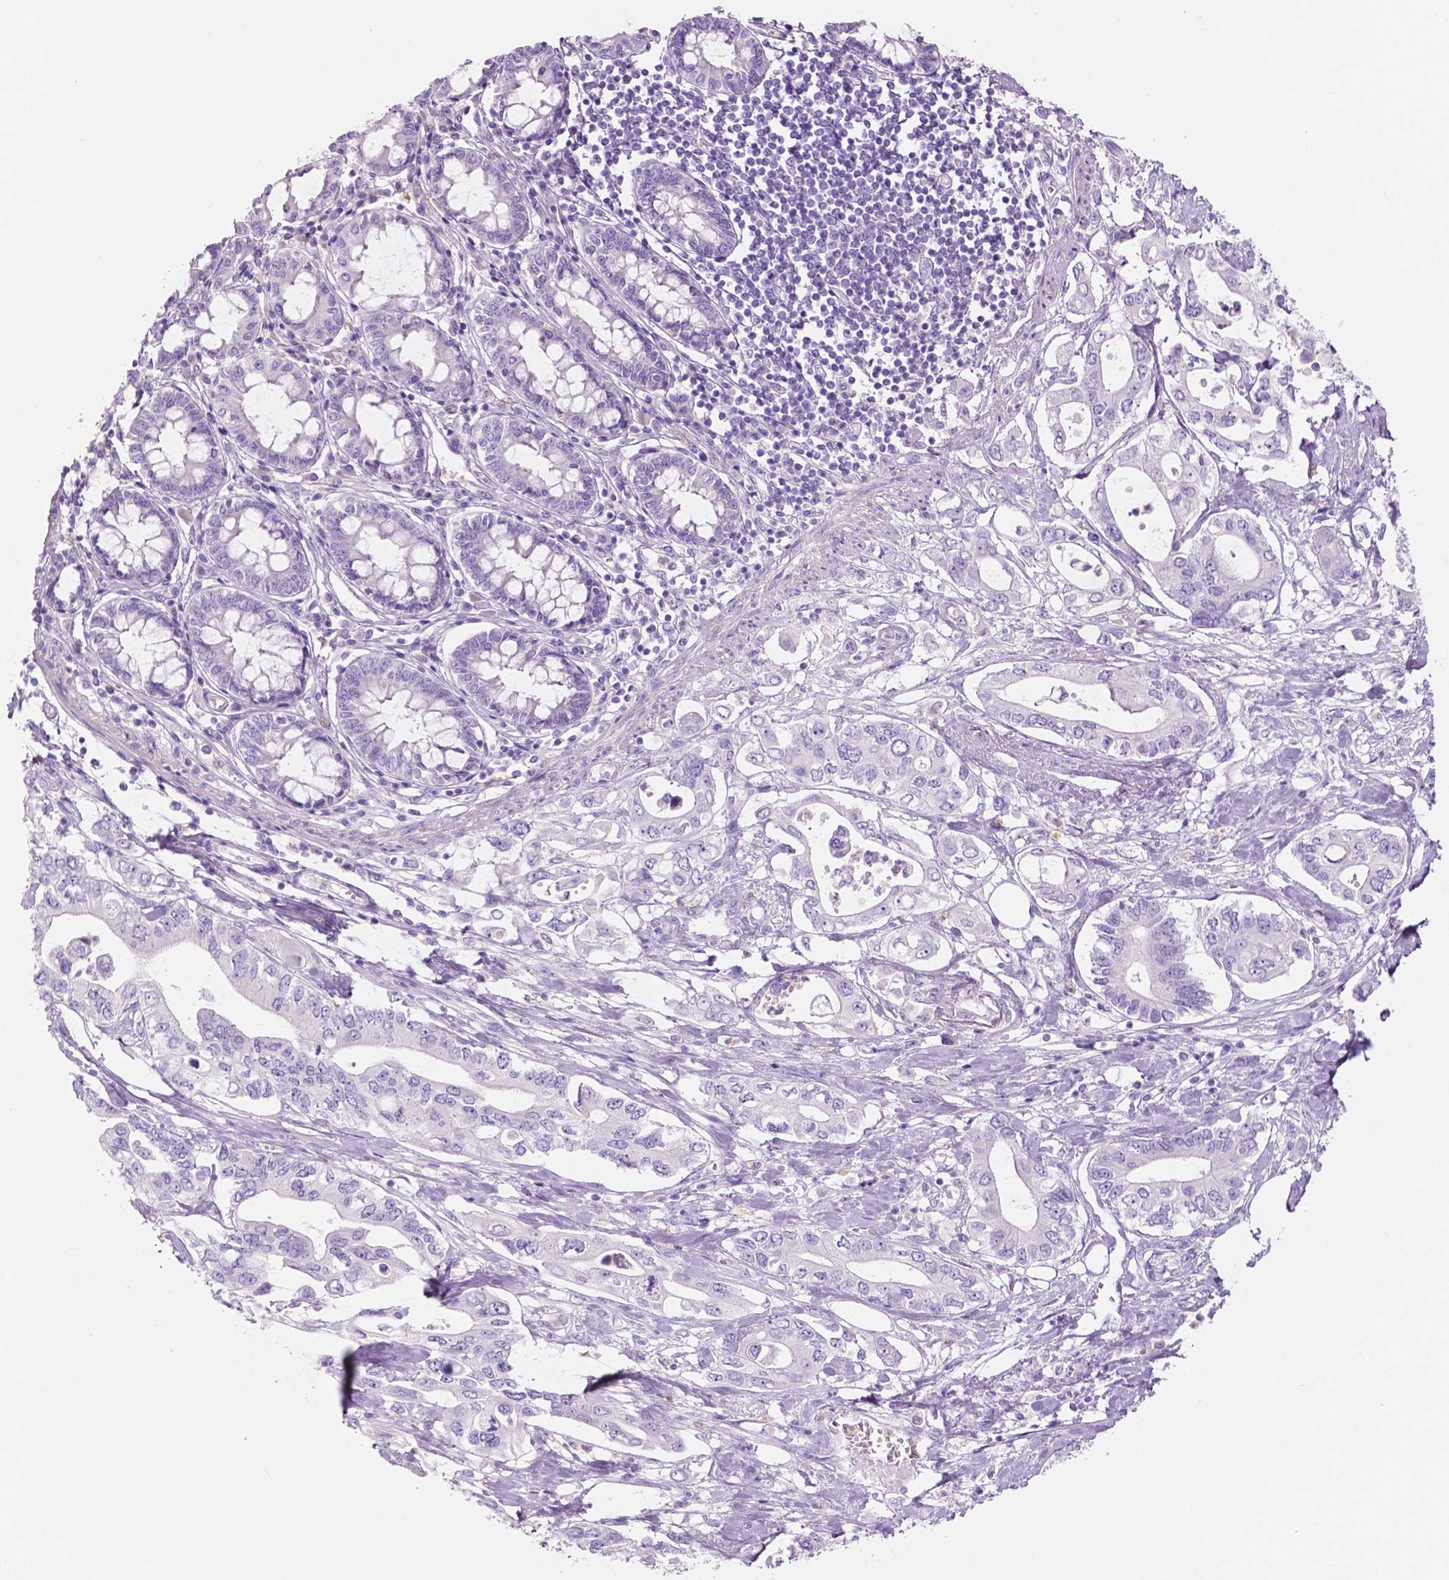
{"staining": {"intensity": "negative", "quantity": "none", "location": "none"}, "tissue": "pancreatic cancer", "cell_type": "Tumor cells", "image_type": "cancer", "snomed": [{"axis": "morphology", "description": "Adenocarcinoma, NOS"}, {"axis": "topography", "description": "Pancreas"}], "caption": "High power microscopy photomicrograph of an IHC image of adenocarcinoma (pancreatic), revealing no significant positivity in tumor cells.", "gene": "CUZD1", "patient": {"sex": "female", "age": 63}}